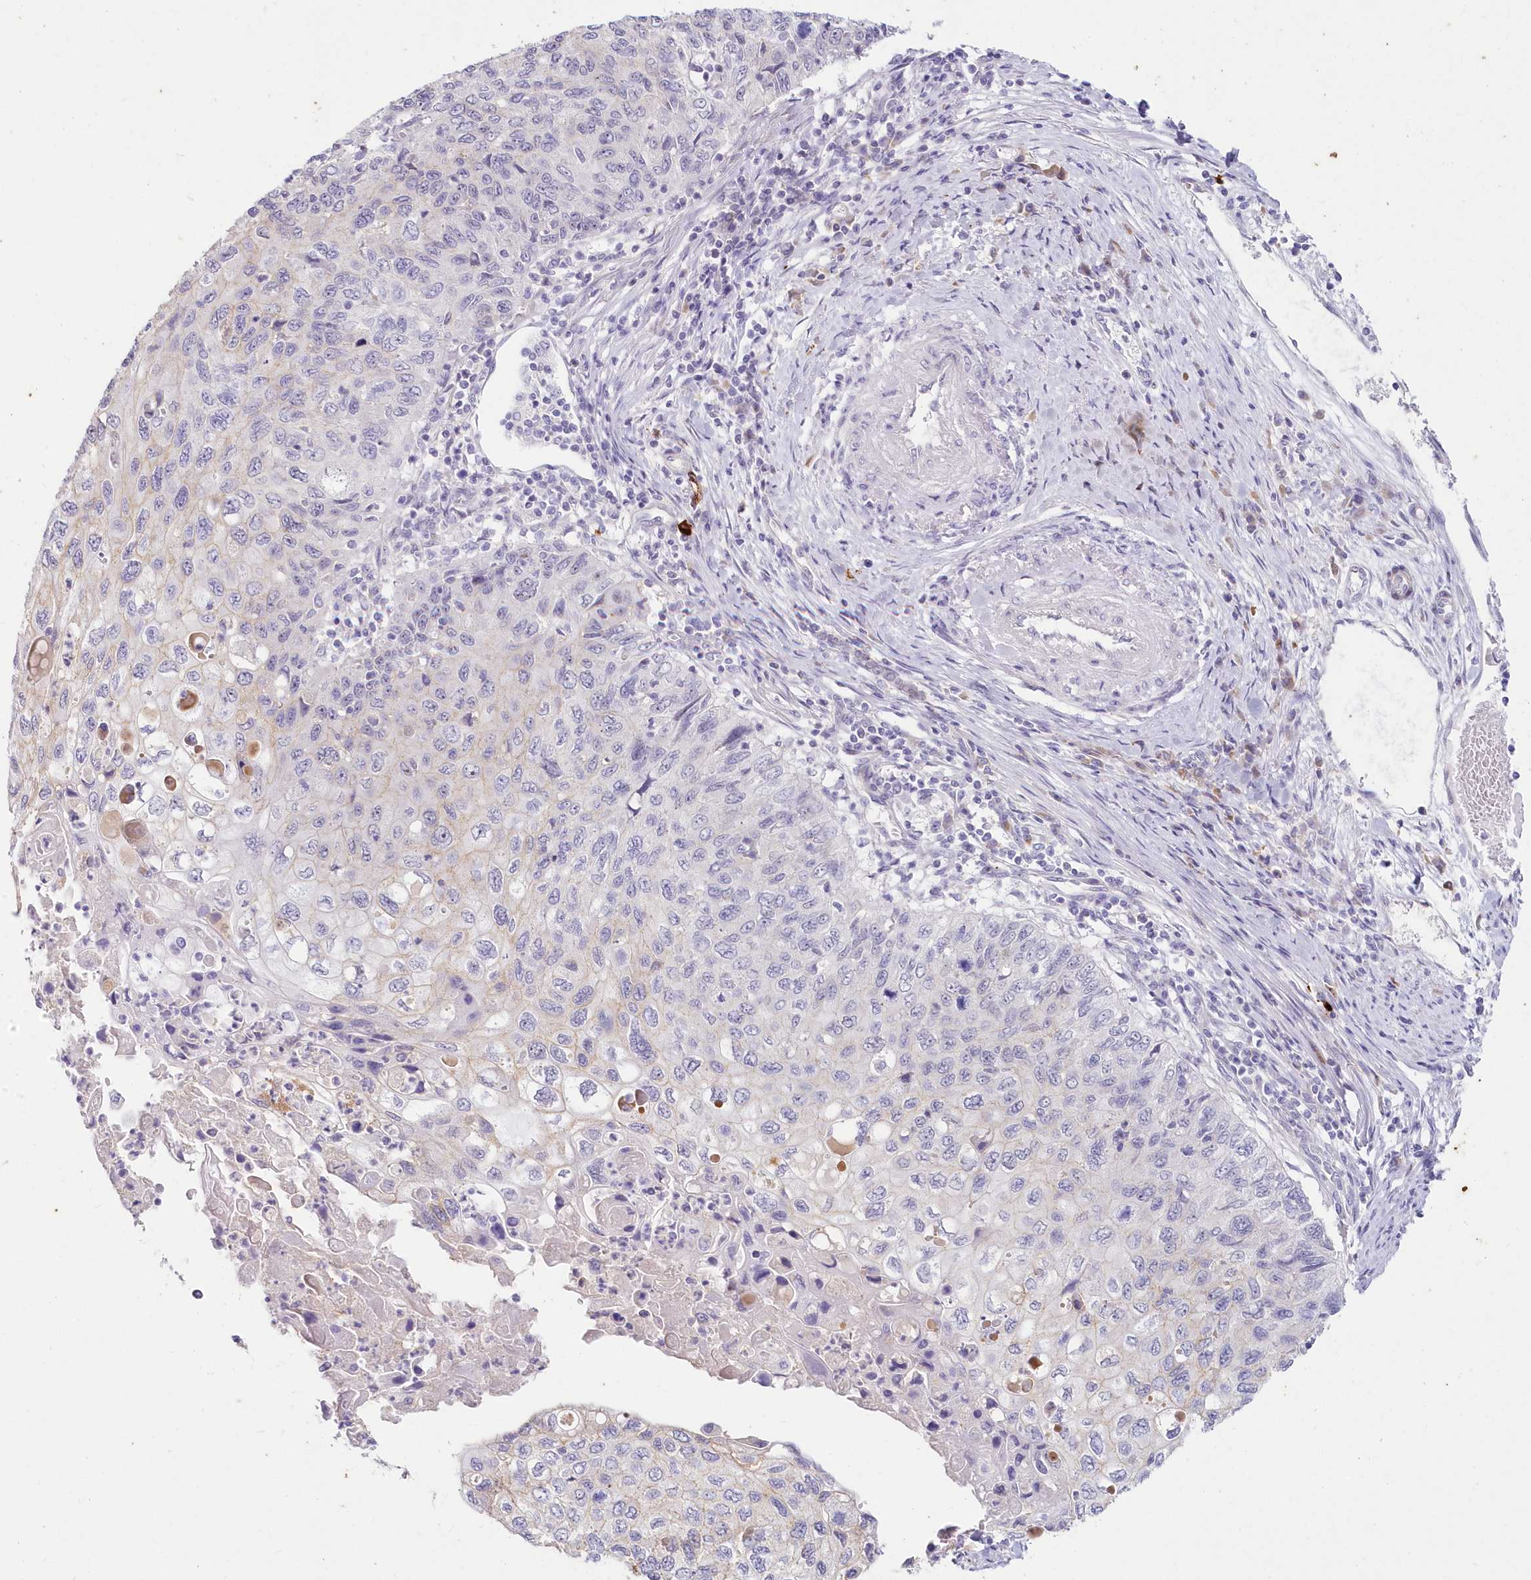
{"staining": {"intensity": "negative", "quantity": "none", "location": "none"}, "tissue": "cervical cancer", "cell_type": "Tumor cells", "image_type": "cancer", "snomed": [{"axis": "morphology", "description": "Squamous cell carcinoma, NOS"}, {"axis": "topography", "description": "Cervix"}], "caption": "Tumor cells are negative for protein expression in human squamous cell carcinoma (cervical).", "gene": "SNED1", "patient": {"sex": "female", "age": 70}}